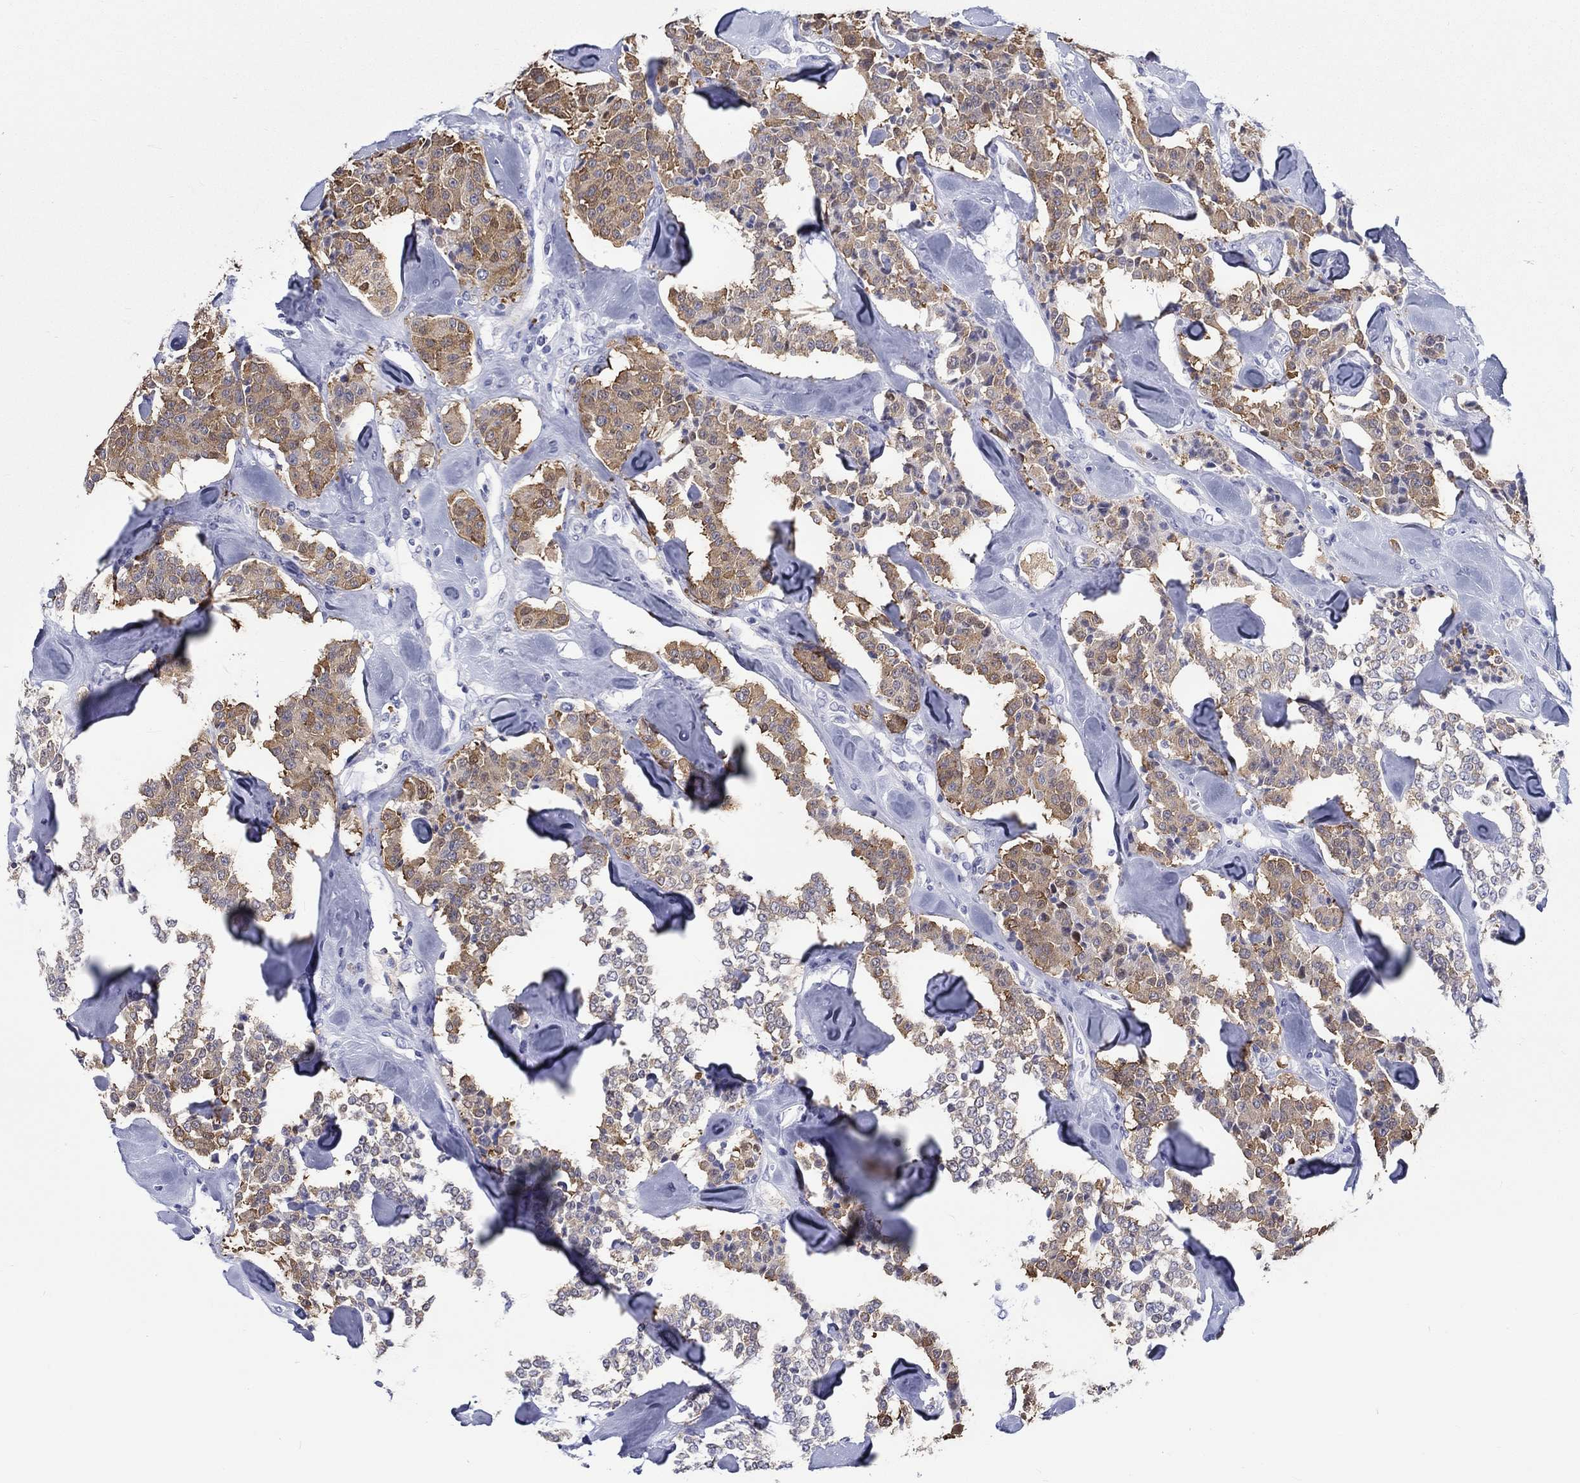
{"staining": {"intensity": "moderate", "quantity": "25%-75%", "location": "cytoplasmic/membranous"}, "tissue": "carcinoid", "cell_type": "Tumor cells", "image_type": "cancer", "snomed": [{"axis": "morphology", "description": "Carcinoid, malignant, NOS"}, {"axis": "topography", "description": "Pancreas"}], "caption": "Brown immunohistochemical staining in carcinoid (malignant) displays moderate cytoplasmic/membranous staining in approximately 25%-75% of tumor cells.", "gene": "H1-1", "patient": {"sex": "male", "age": 41}}